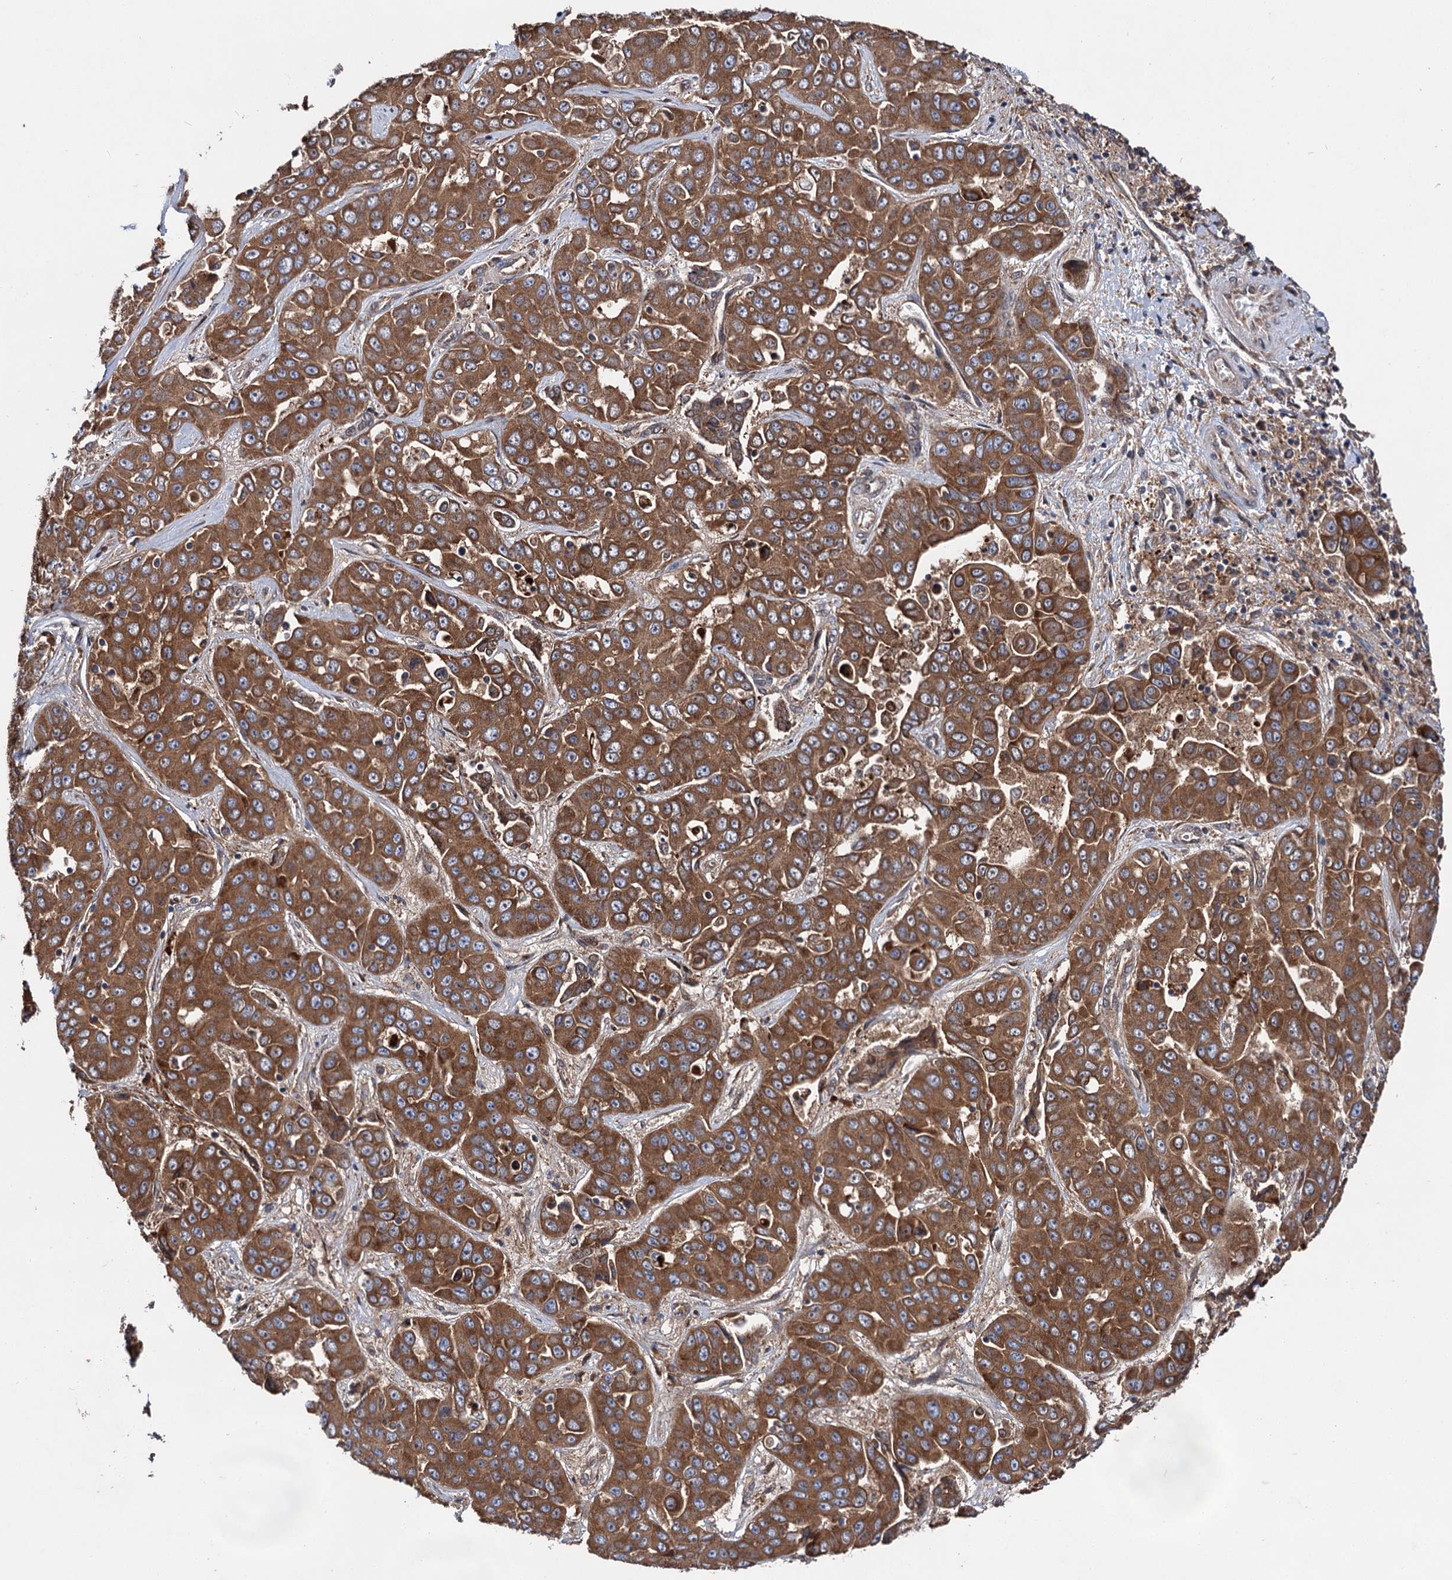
{"staining": {"intensity": "strong", "quantity": ">75%", "location": "cytoplasmic/membranous"}, "tissue": "liver cancer", "cell_type": "Tumor cells", "image_type": "cancer", "snomed": [{"axis": "morphology", "description": "Cholangiocarcinoma"}, {"axis": "topography", "description": "Liver"}], "caption": "This photomicrograph exhibits immunohistochemistry staining of human liver cancer, with high strong cytoplasmic/membranous expression in approximately >75% of tumor cells.", "gene": "NAA25", "patient": {"sex": "female", "age": 52}}